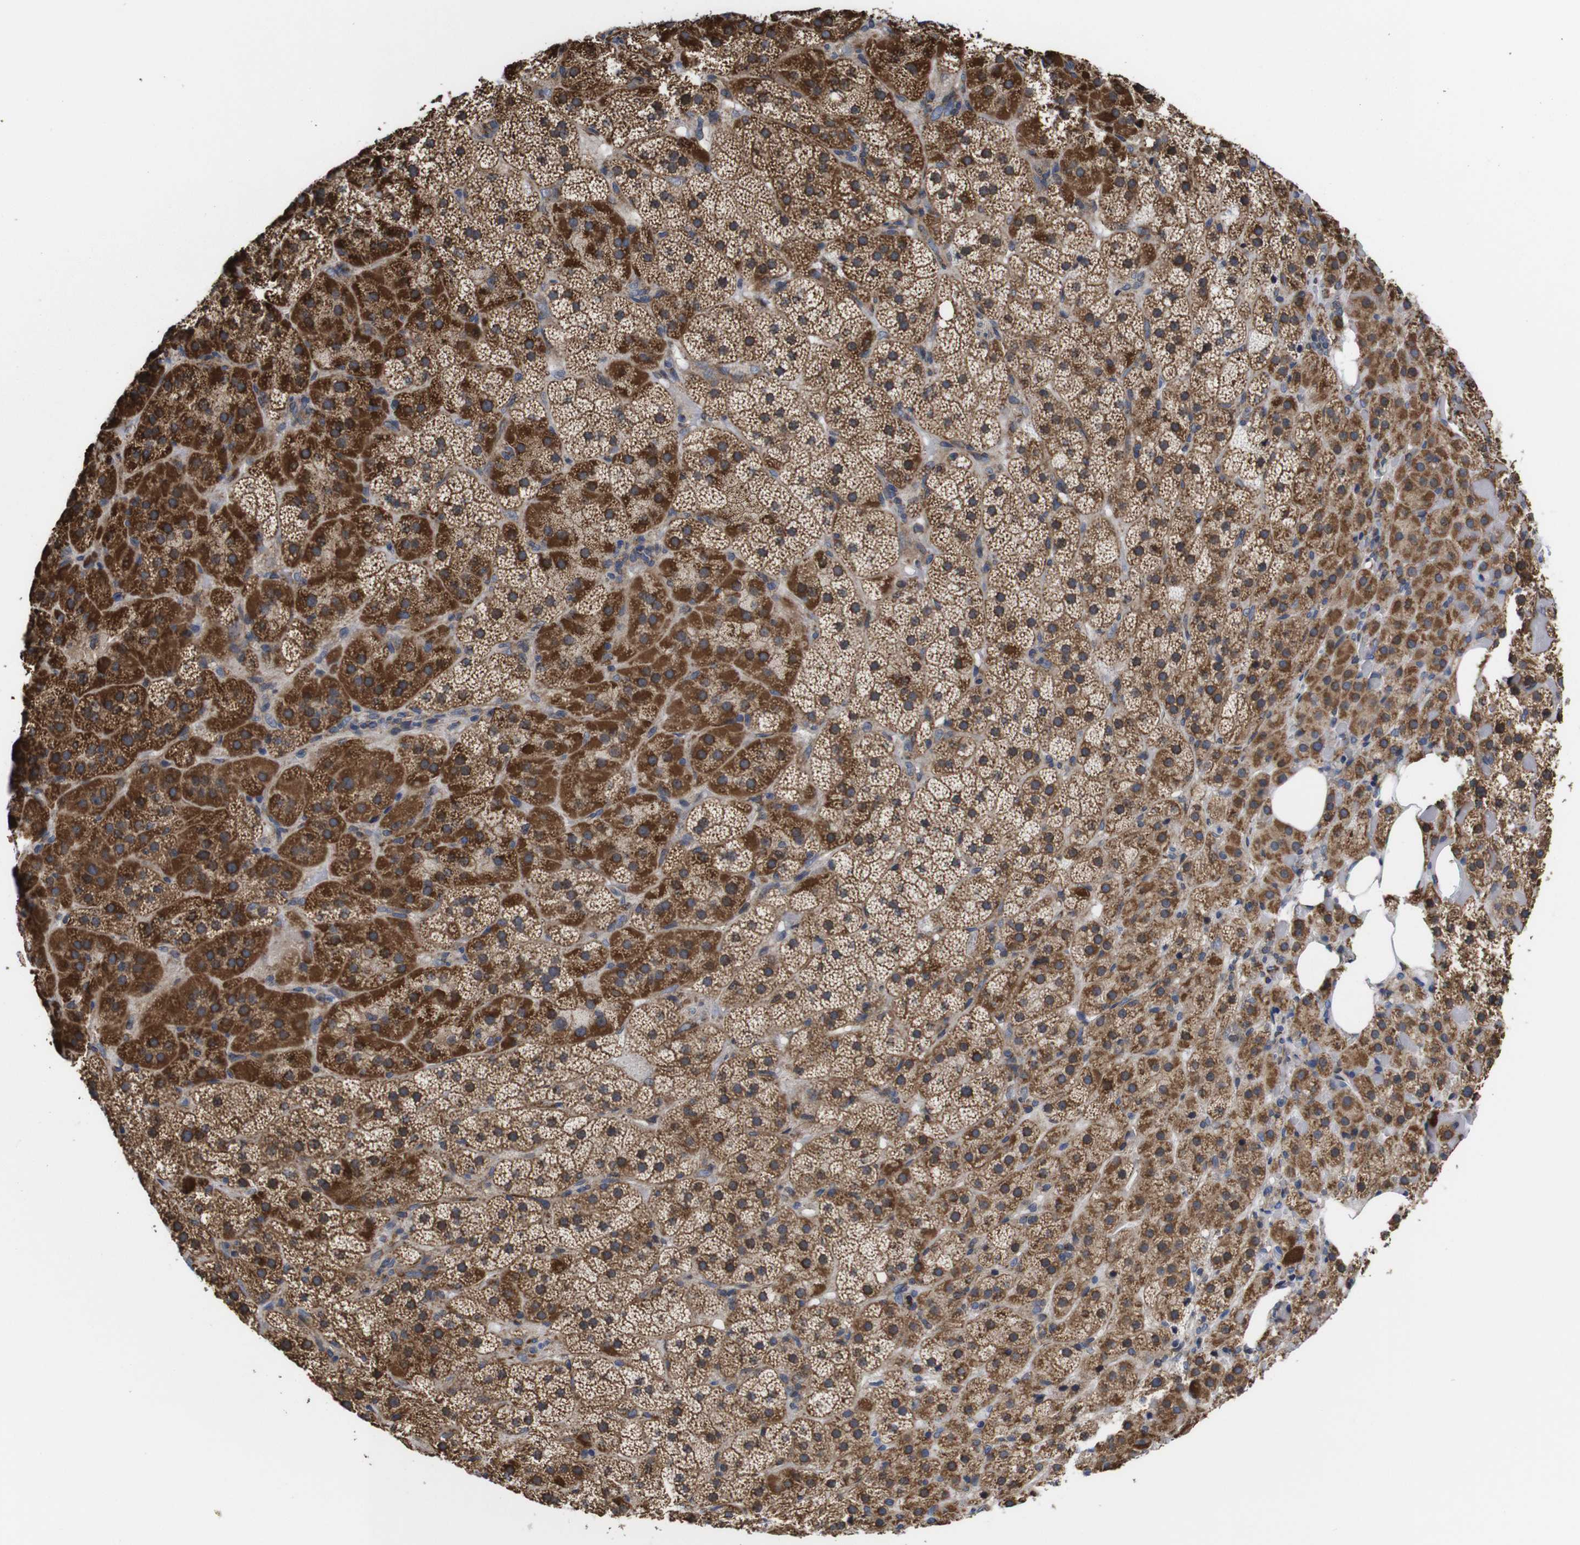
{"staining": {"intensity": "strong", "quantity": ">75%", "location": "cytoplasmic/membranous"}, "tissue": "adrenal gland", "cell_type": "Glandular cells", "image_type": "normal", "snomed": [{"axis": "morphology", "description": "Normal tissue, NOS"}, {"axis": "topography", "description": "Adrenal gland"}], "caption": "A brown stain shows strong cytoplasmic/membranous positivity of a protein in glandular cells of unremarkable human adrenal gland. Using DAB (brown) and hematoxylin (blue) stains, captured at high magnification using brightfield microscopy.", "gene": "C17orf80", "patient": {"sex": "female", "age": 59}}